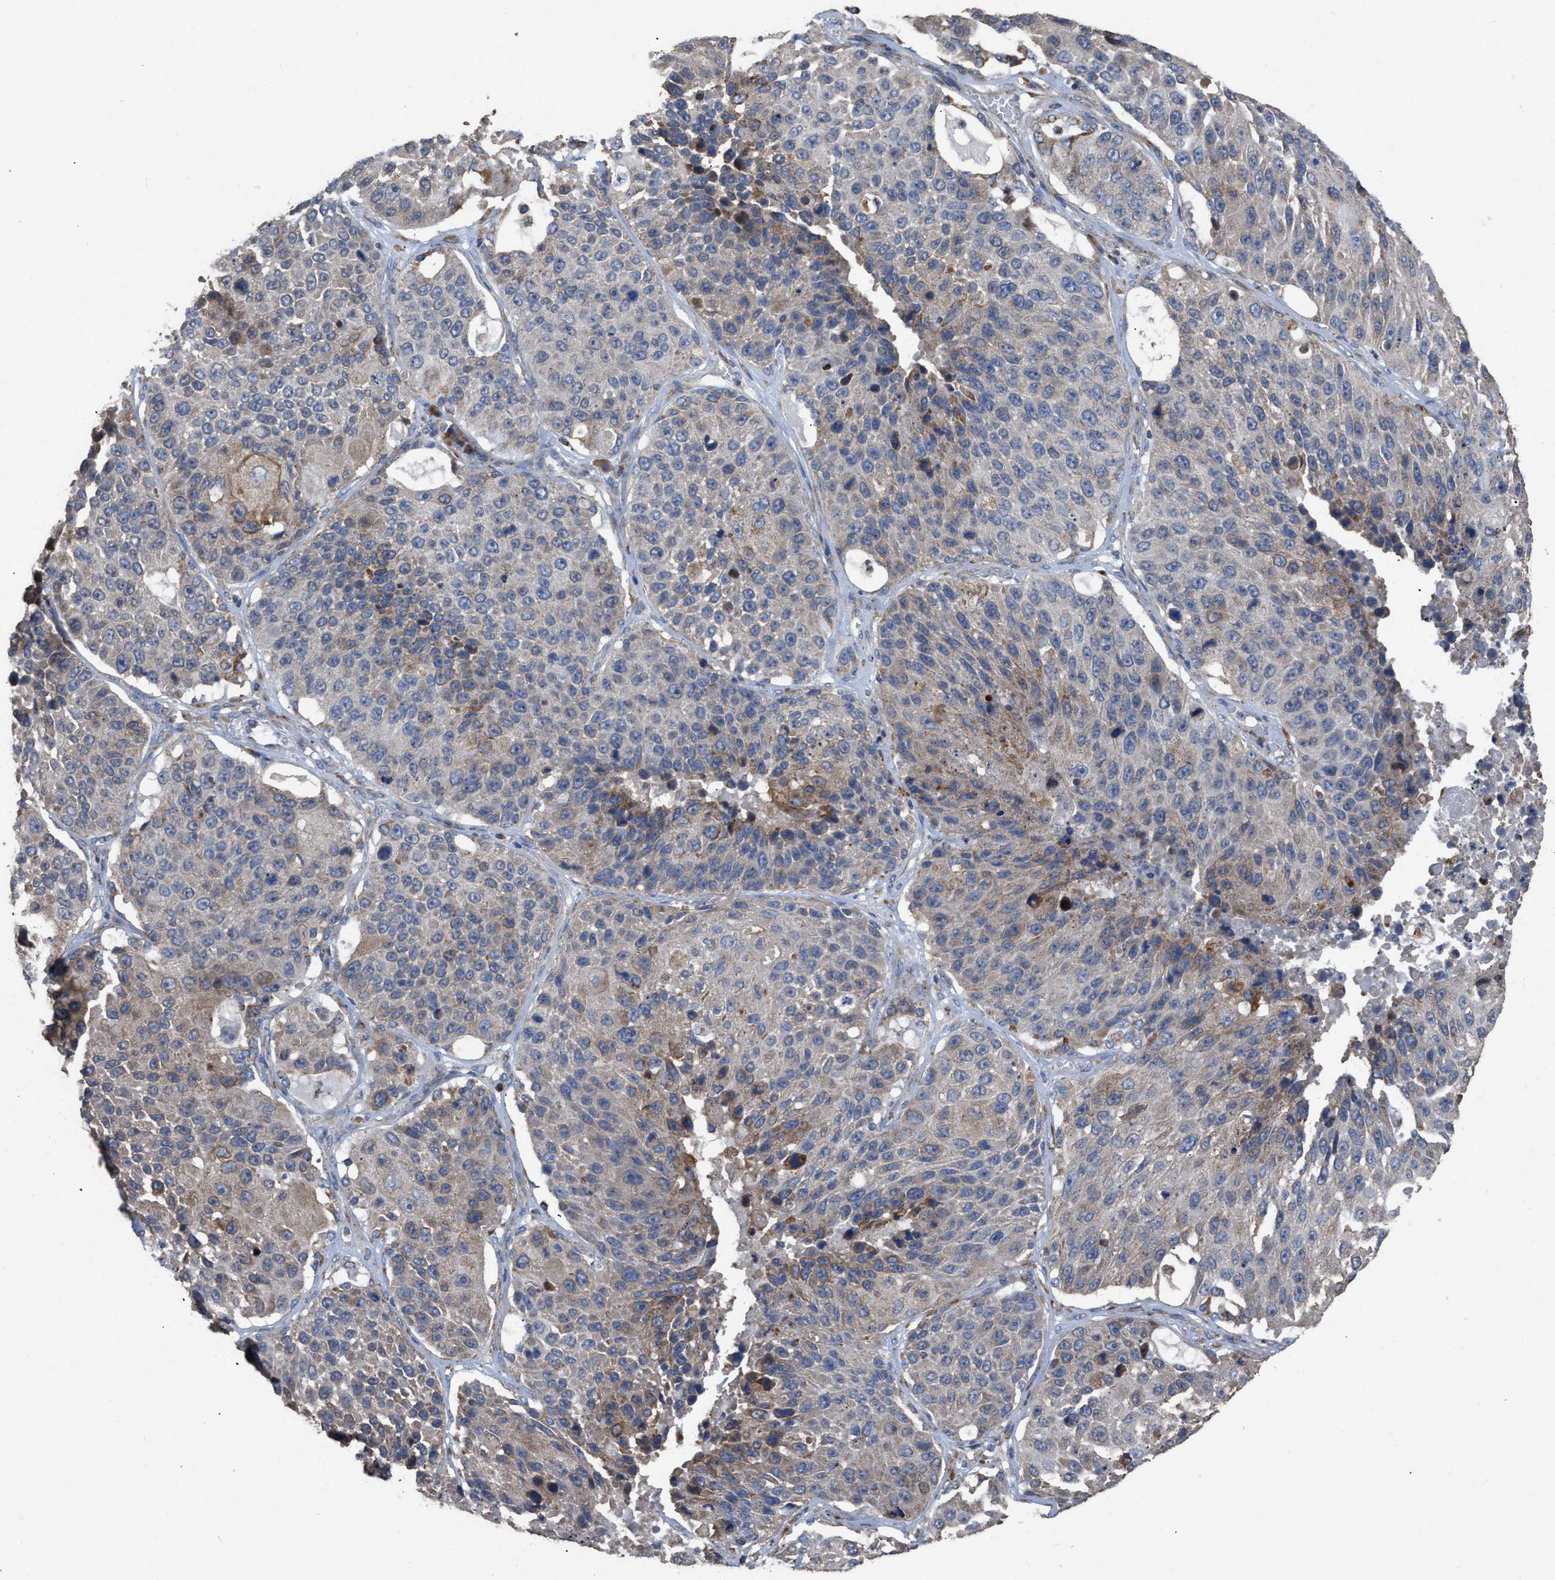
{"staining": {"intensity": "weak", "quantity": ">75%", "location": "cytoplasmic/membranous"}, "tissue": "lung cancer", "cell_type": "Tumor cells", "image_type": "cancer", "snomed": [{"axis": "morphology", "description": "Squamous cell carcinoma, NOS"}, {"axis": "topography", "description": "Lung"}], "caption": "Immunohistochemical staining of human lung cancer (squamous cell carcinoma) reveals low levels of weak cytoplasmic/membranous protein expression in about >75% of tumor cells.", "gene": "AK2", "patient": {"sex": "male", "age": 61}}